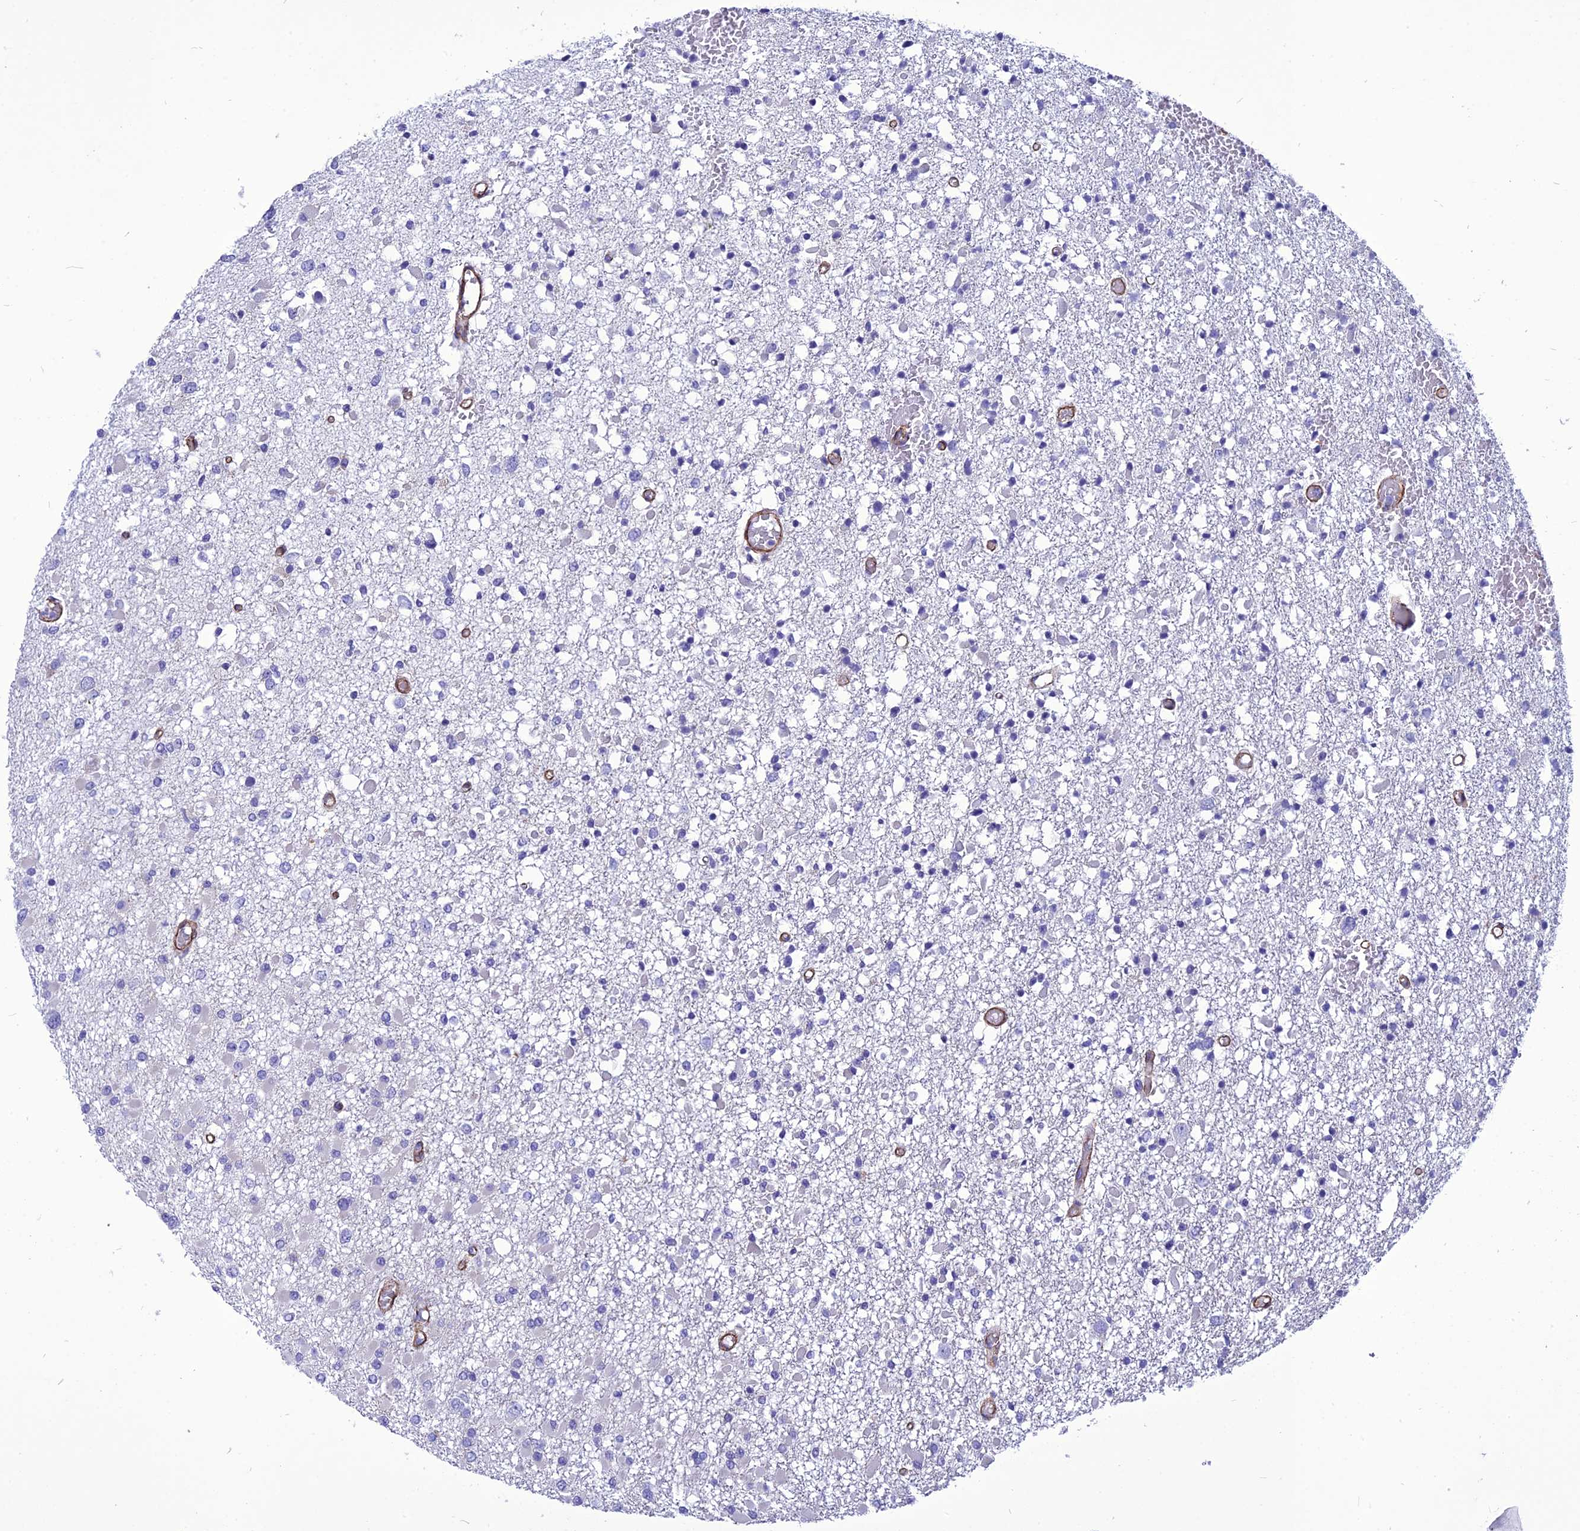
{"staining": {"intensity": "negative", "quantity": "none", "location": "none"}, "tissue": "glioma", "cell_type": "Tumor cells", "image_type": "cancer", "snomed": [{"axis": "morphology", "description": "Glioma, malignant, Low grade"}, {"axis": "topography", "description": "Brain"}], "caption": "This is an immunohistochemistry (IHC) image of malignant glioma (low-grade). There is no positivity in tumor cells.", "gene": "NKD1", "patient": {"sex": "female", "age": 22}}